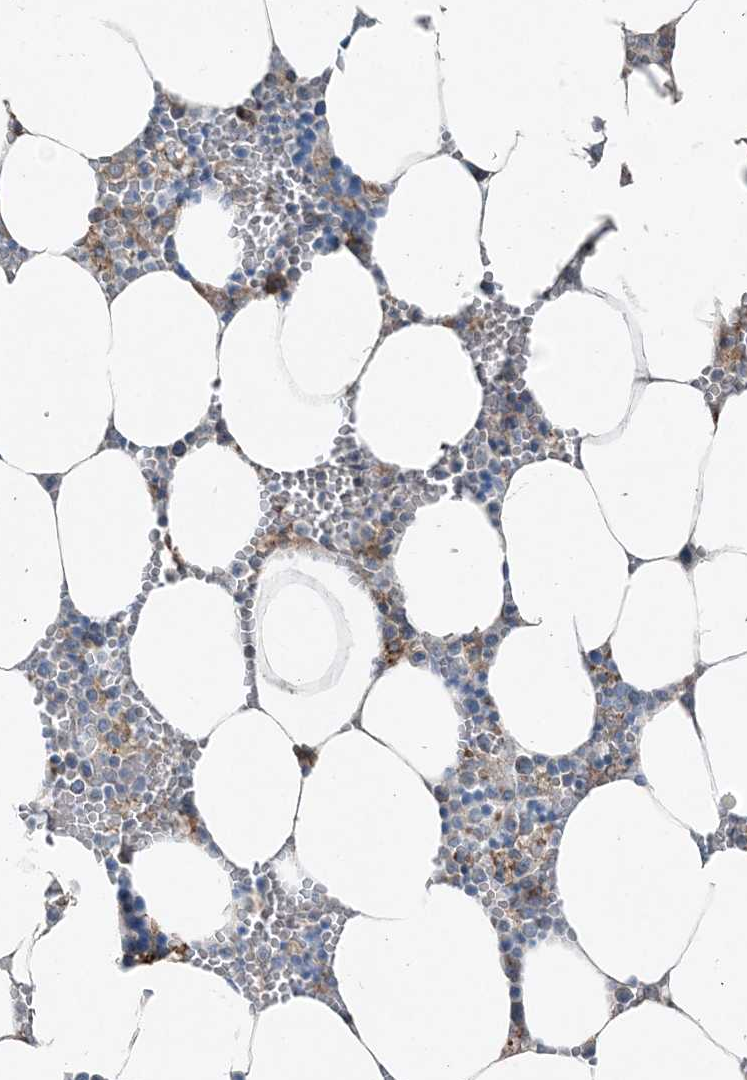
{"staining": {"intensity": "moderate", "quantity": "<25%", "location": "cytoplasmic/membranous"}, "tissue": "bone marrow", "cell_type": "Hematopoietic cells", "image_type": "normal", "snomed": [{"axis": "morphology", "description": "Normal tissue, NOS"}, {"axis": "topography", "description": "Bone marrow"}], "caption": "Immunohistochemistry (DAB (3,3'-diaminobenzidine)) staining of unremarkable bone marrow reveals moderate cytoplasmic/membranous protein staining in approximately <25% of hematopoietic cells. (Brightfield microscopy of DAB IHC at high magnification).", "gene": "KY", "patient": {"sex": "male", "age": 70}}